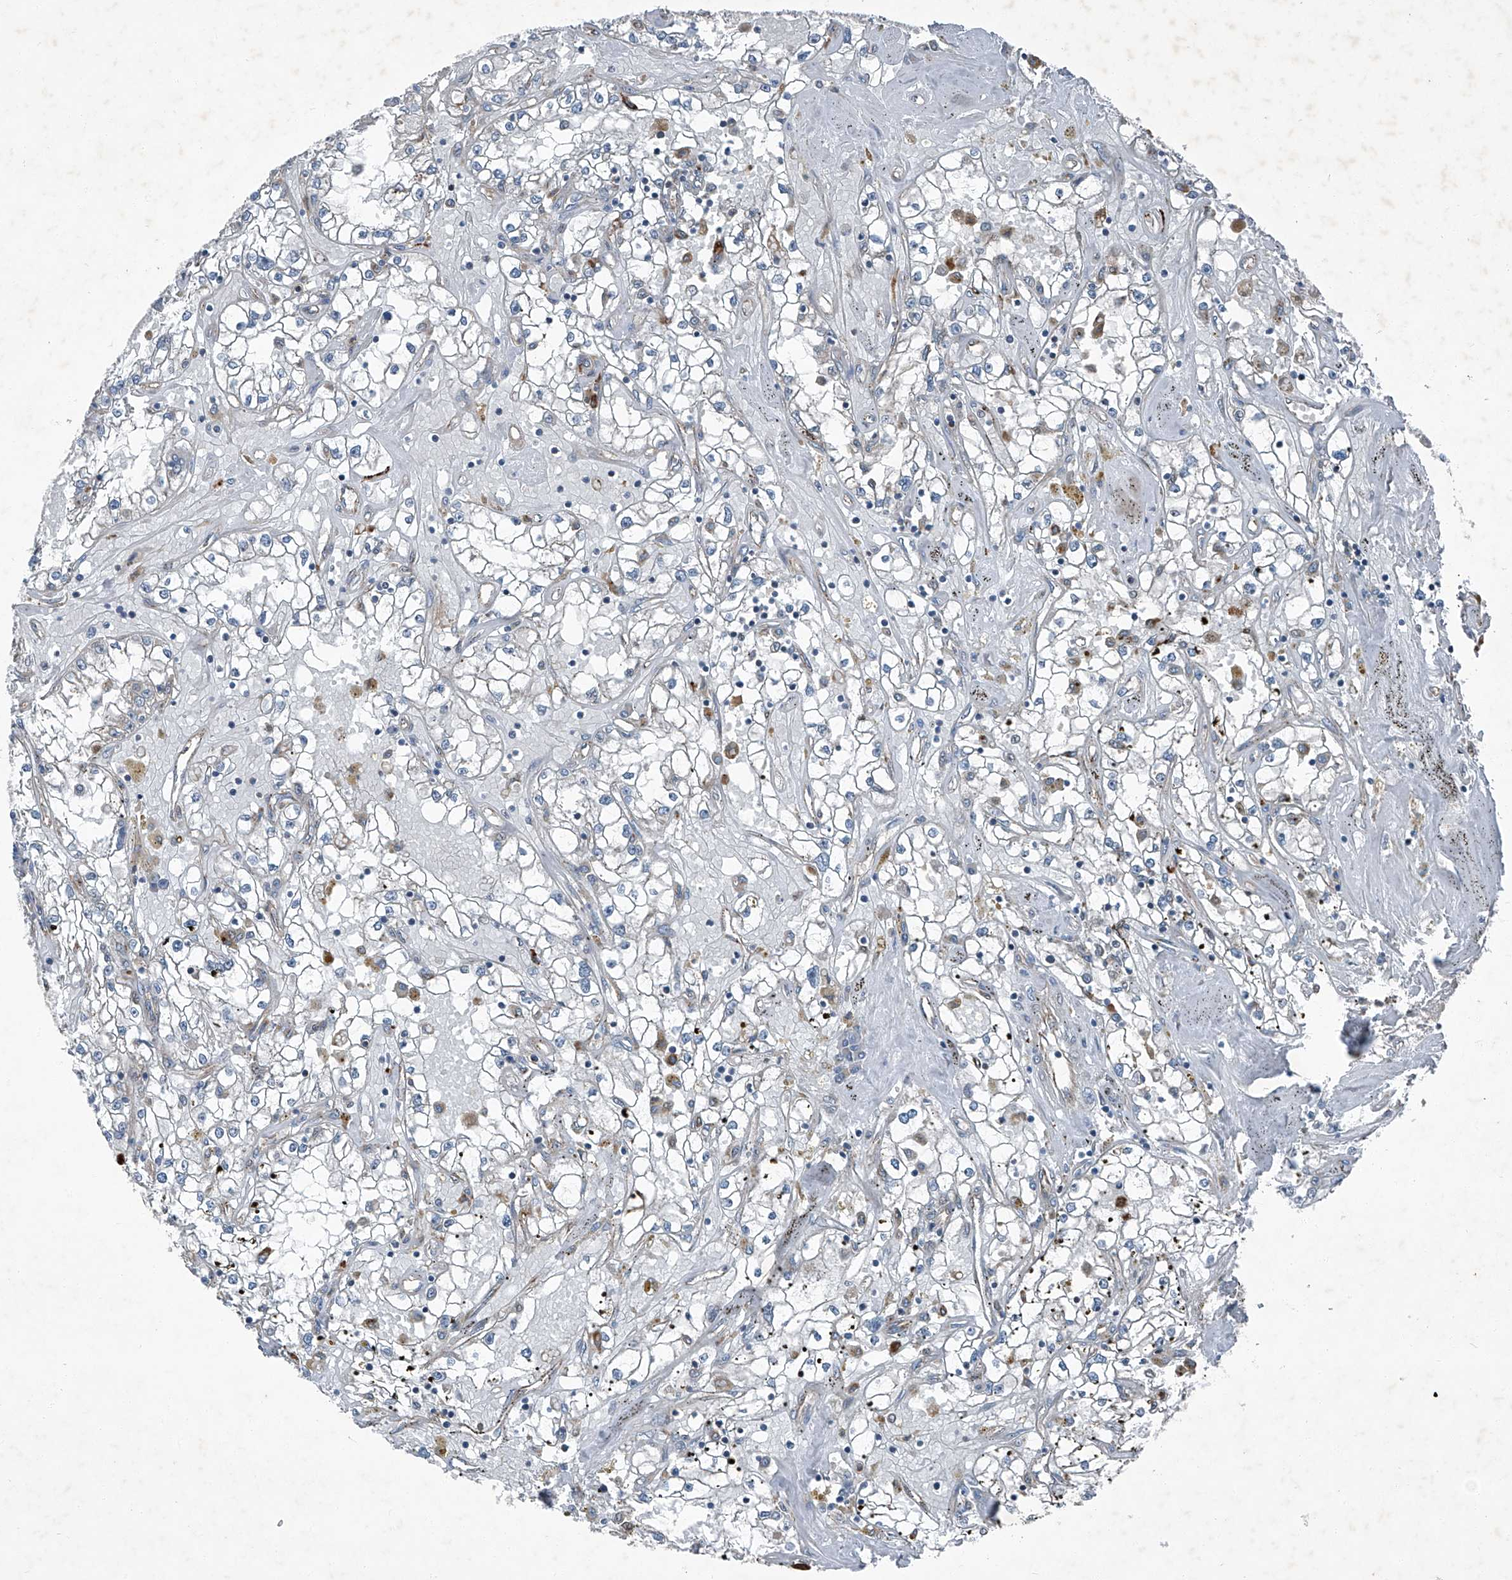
{"staining": {"intensity": "negative", "quantity": "none", "location": "none"}, "tissue": "renal cancer", "cell_type": "Tumor cells", "image_type": "cancer", "snomed": [{"axis": "morphology", "description": "Adenocarcinoma, NOS"}, {"axis": "topography", "description": "Kidney"}], "caption": "An immunohistochemistry (IHC) micrograph of adenocarcinoma (renal) is shown. There is no staining in tumor cells of adenocarcinoma (renal). Nuclei are stained in blue.", "gene": "SENP2", "patient": {"sex": "male", "age": 56}}